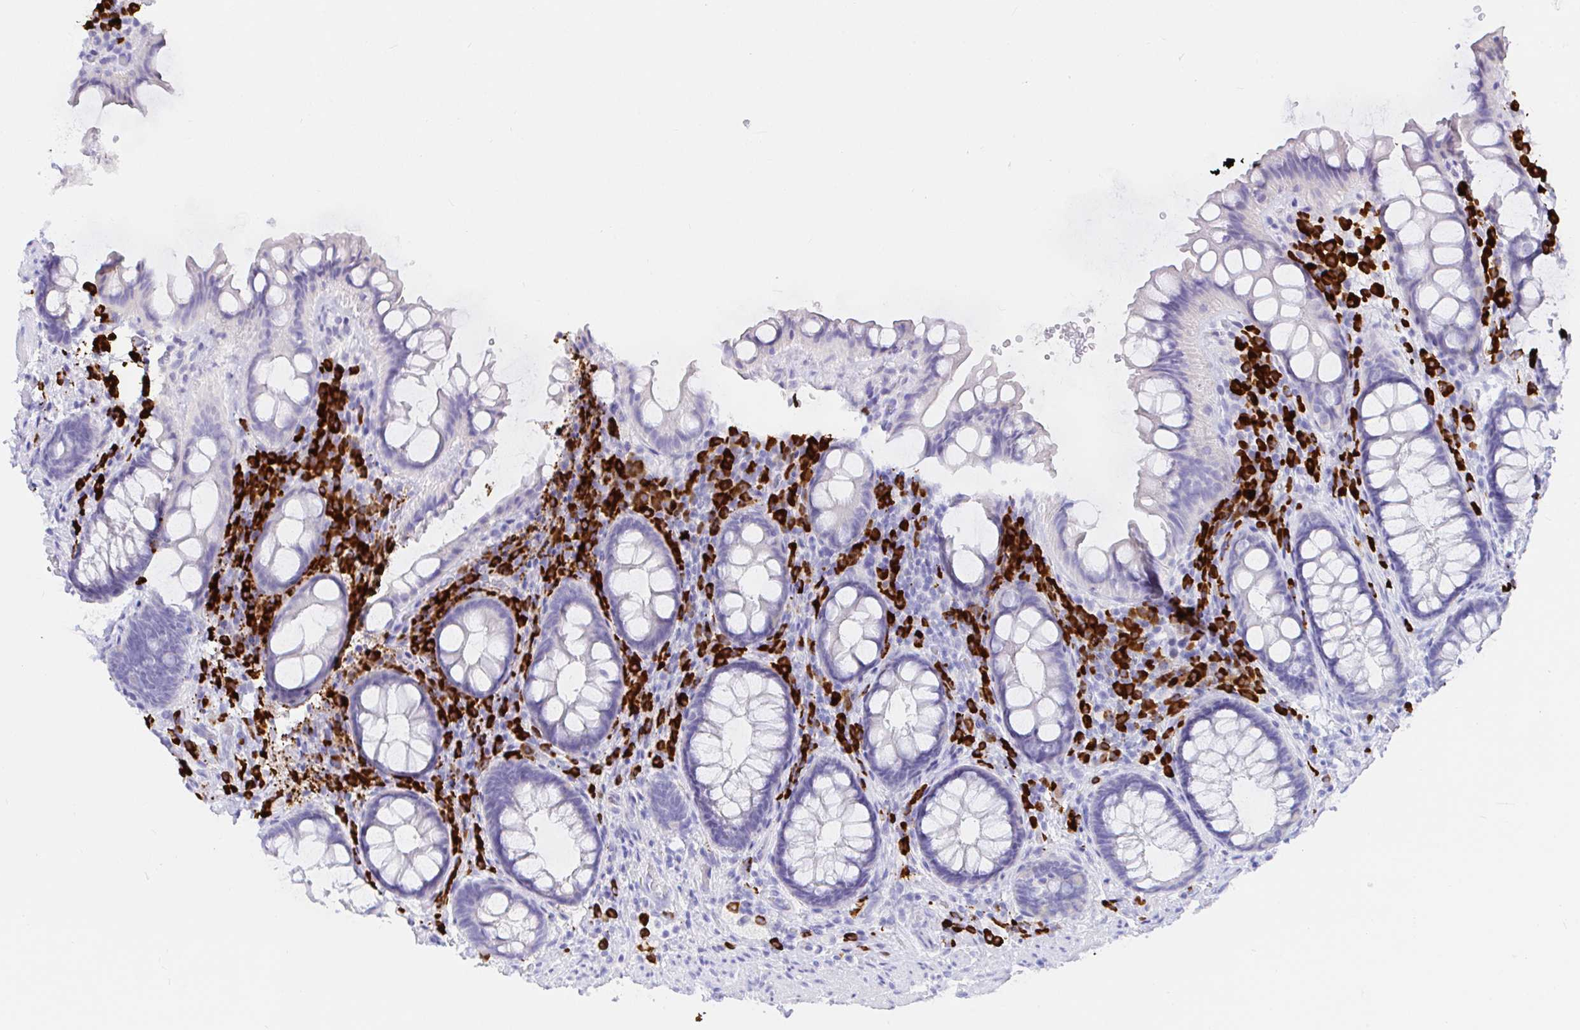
{"staining": {"intensity": "negative", "quantity": "none", "location": "none"}, "tissue": "rectum", "cell_type": "Glandular cells", "image_type": "normal", "snomed": [{"axis": "morphology", "description": "Normal tissue, NOS"}, {"axis": "topography", "description": "Rectum"}, {"axis": "topography", "description": "Peripheral nerve tissue"}], "caption": "DAB immunohistochemical staining of unremarkable human rectum exhibits no significant positivity in glandular cells.", "gene": "CCDC62", "patient": {"sex": "female", "age": 69}}